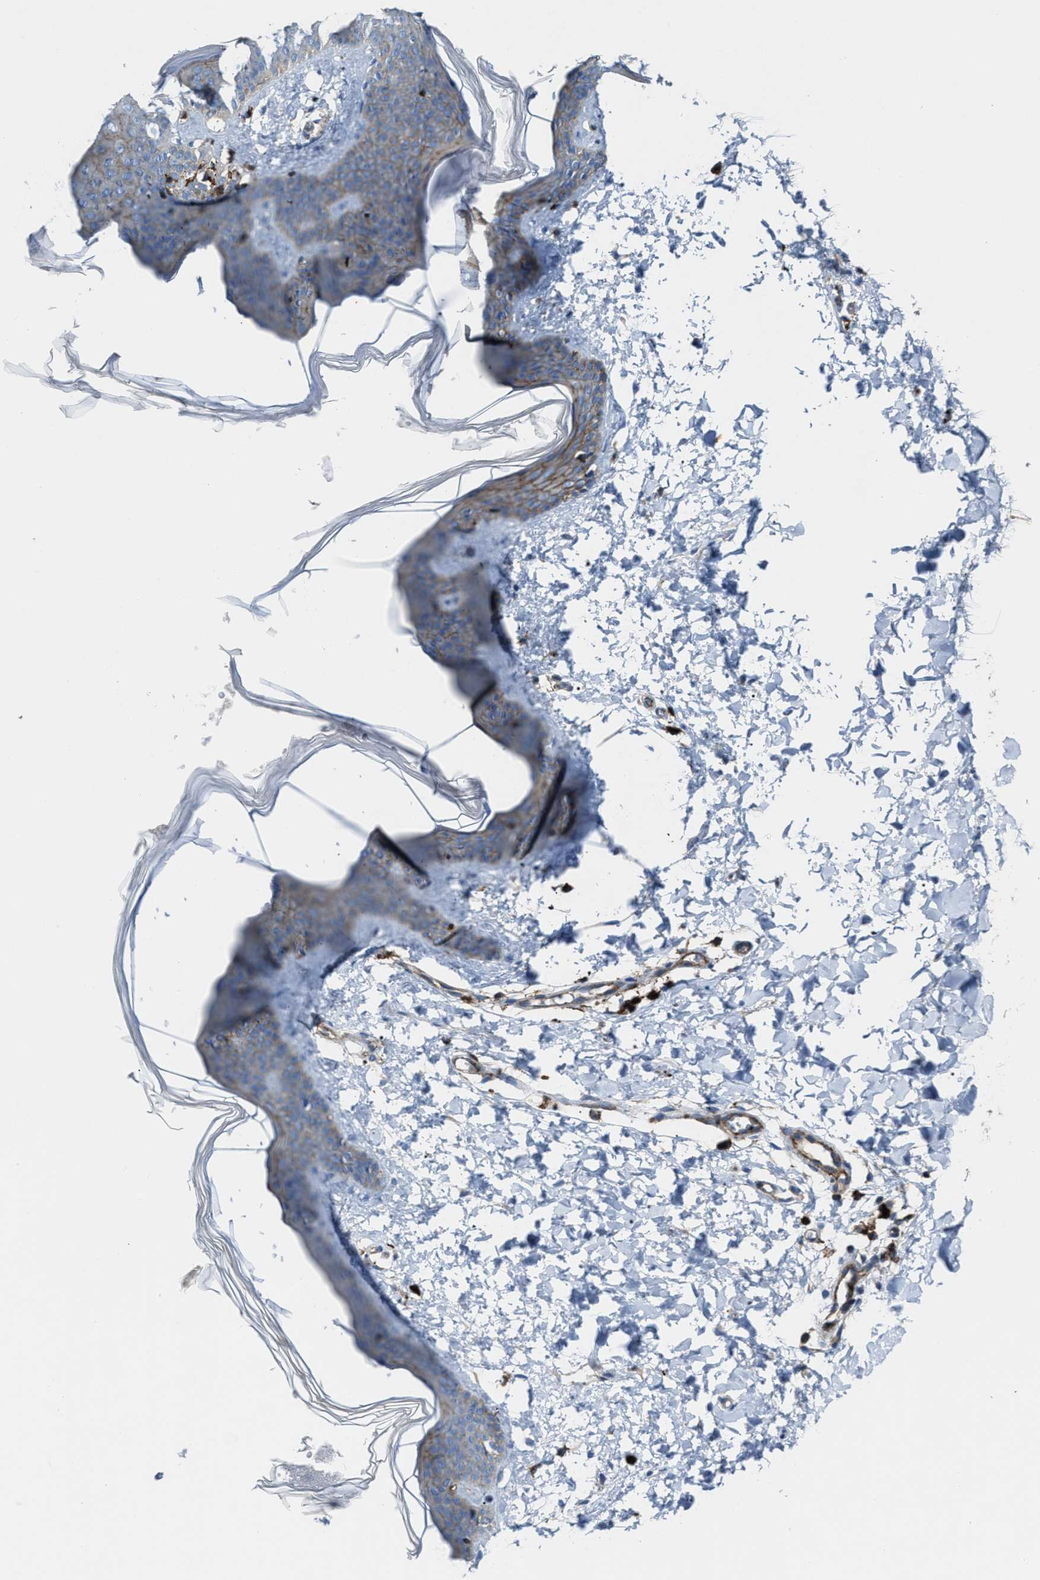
{"staining": {"intensity": "moderate", "quantity": ">75%", "location": "cytoplasmic/membranous"}, "tissue": "skin", "cell_type": "Fibroblasts", "image_type": "normal", "snomed": [{"axis": "morphology", "description": "Normal tissue, NOS"}, {"axis": "topography", "description": "Skin"}], "caption": "Immunohistochemical staining of unremarkable skin shows moderate cytoplasmic/membranous protein positivity in about >75% of fibroblasts.", "gene": "AGPAT2", "patient": {"sex": "female", "age": 17}}